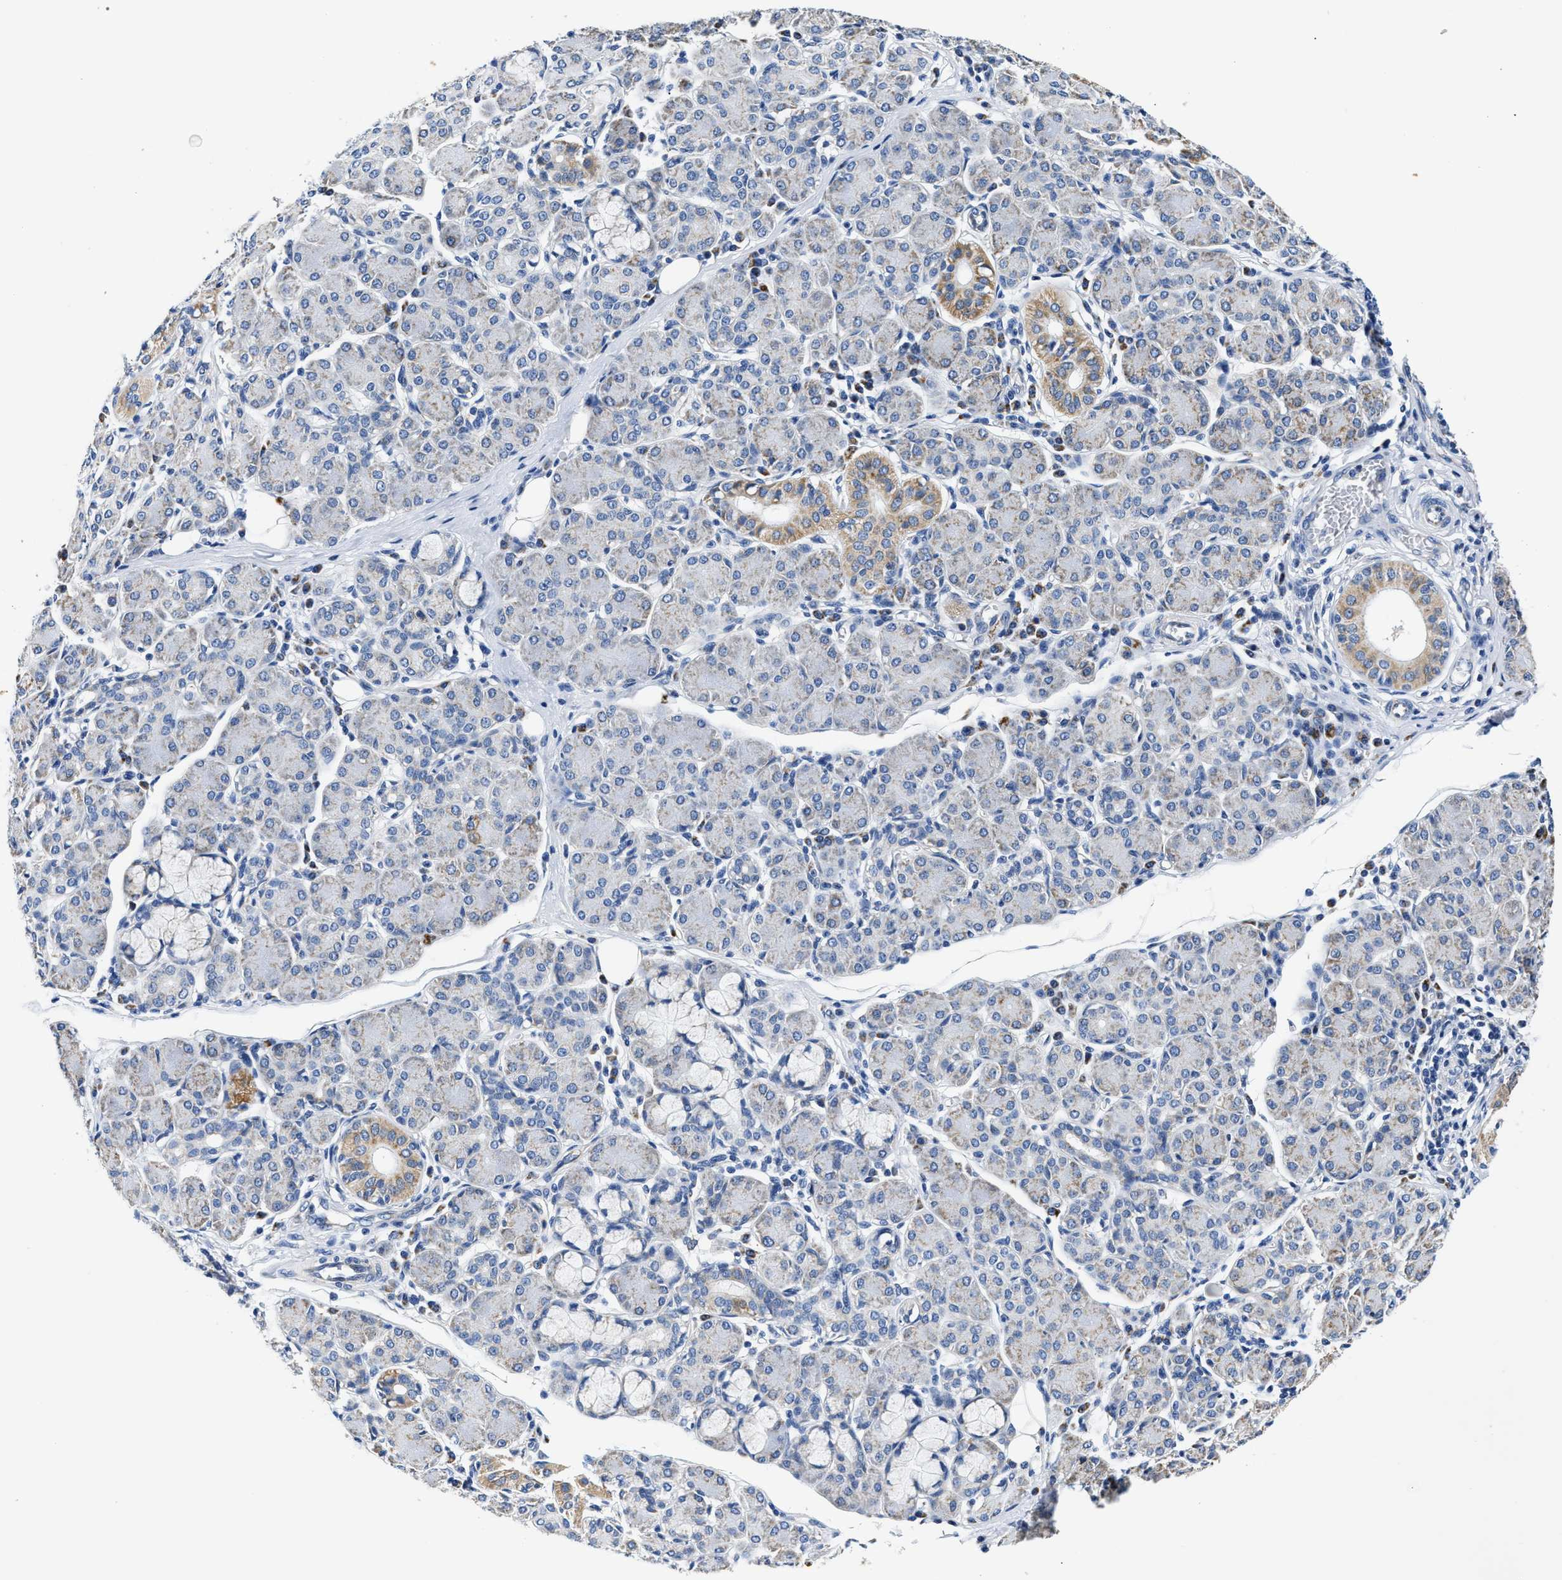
{"staining": {"intensity": "moderate", "quantity": "<25%", "location": "cytoplasmic/membranous"}, "tissue": "salivary gland", "cell_type": "Glandular cells", "image_type": "normal", "snomed": [{"axis": "morphology", "description": "Normal tissue, NOS"}, {"axis": "morphology", "description": "Inflammation, NOS"}, {"axis": "topography", "description": "Lymph node"}, {"axis": "topography", "description": "Salivary gland"}], "caption": "A brown stain highlights moderate cytoplasmic/membranous expression of a protein in glandular cells of normal human salivary gland. (IHC, brightfield microscopy, high magnification).", "gene": "ACADVL", "patient": {"sex": "male", "age": 3}}